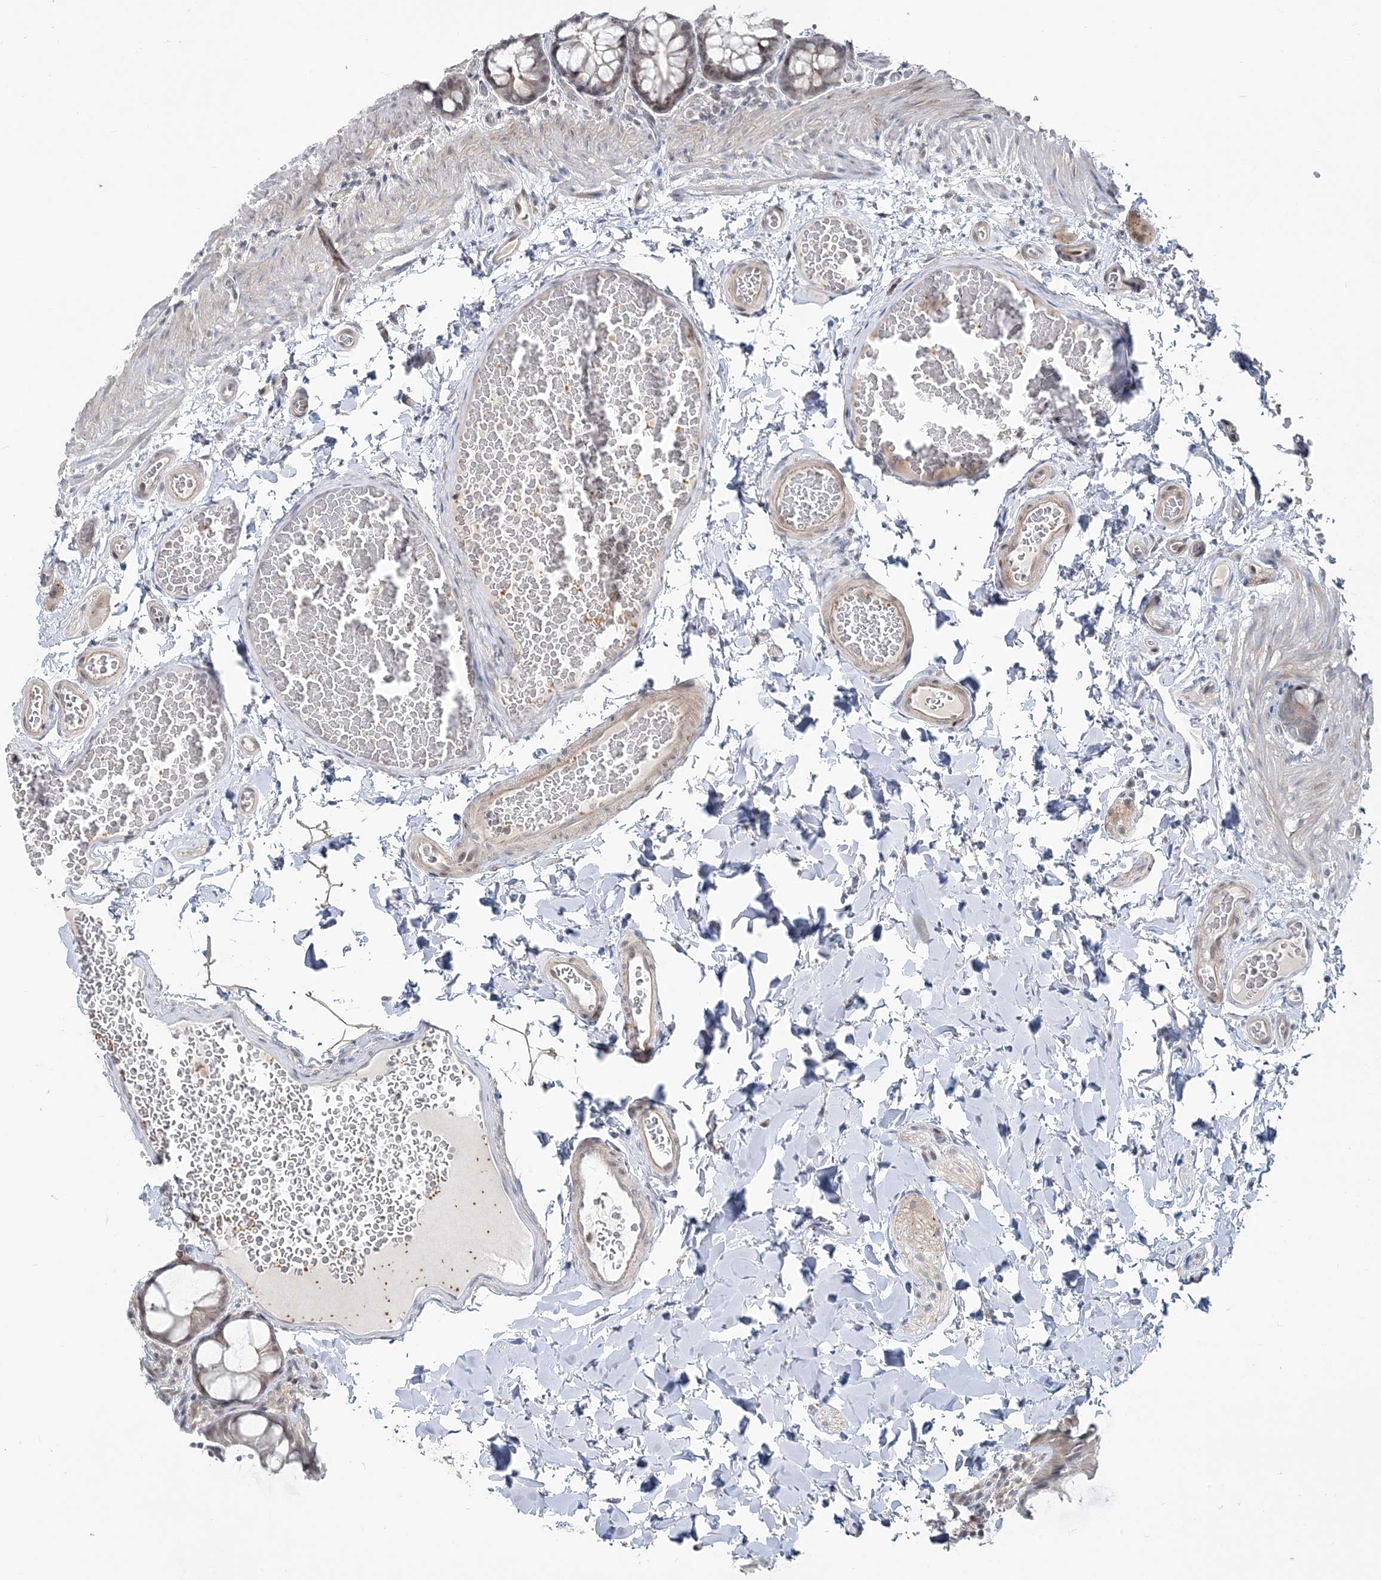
{"staining": {"intensity": "weak", "quantity": "25%-75%", "location": "cytoplasmic/membranous"}, "tissue": "colon", "cell_type": "Endothelial cells", "image_type": "normal", "snomed": [{"axis": "morphology", "description": "Normal tissue, NOS"}, {"axis": "topography", "description": "Colon"}], "caption": "The photomicrograph demonstrates immunohistochemical staining of unremarkable colon. There is weak cytoplasmic/membranous staining is identified in approximately 25%-75% of endothelial cells. Using DAB (3,3'-diaminobenzidine) (brown) and hematoxylin (blue) stains, captured at high magnification using brightfield microscopy.", "gene": "LEXM", "patient": {"sex": "male", "age": 47}}